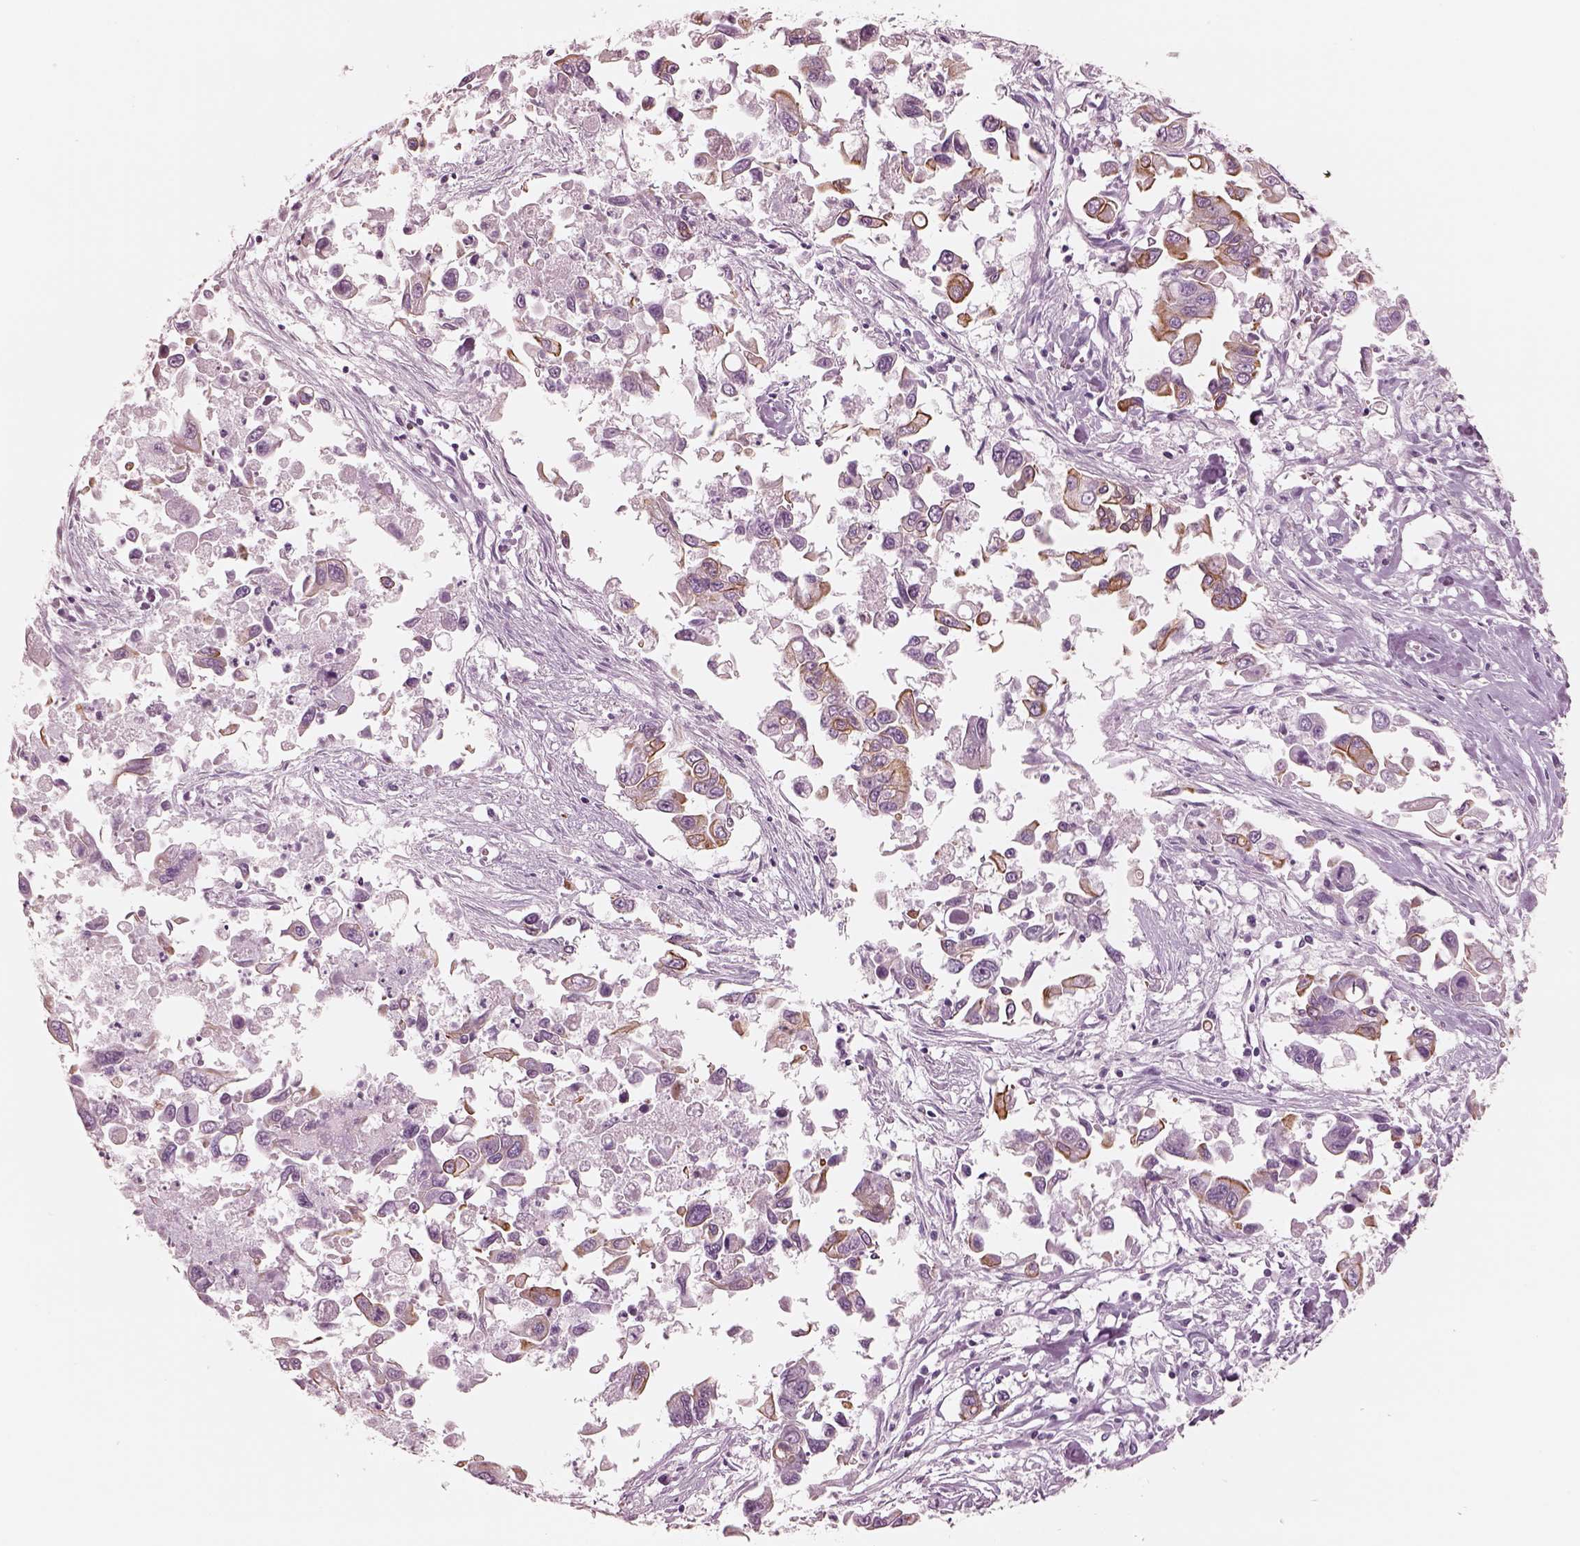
{"staining": {"intensity": "moderate", "quantity": "25%-75%", "location": "cytoplasmic/membranous"}, "tissue": "pancreatic cancer", "cell_type": "Tumor cells", "image_type": "cancer", "snomed": [{"axis": "morphology", "description": "Adenocarcinoma, NOS"}, {"axis": "topography", "description": "Pancreas"}], "caption": "Moderate cytoplasmic/membranous protein staining is appreciated in about 25%-75% of tumor cells in adenocarcinoma (pancreatic).", "gene": "PON3", "patient": {"sex": "female", "age": 83}}